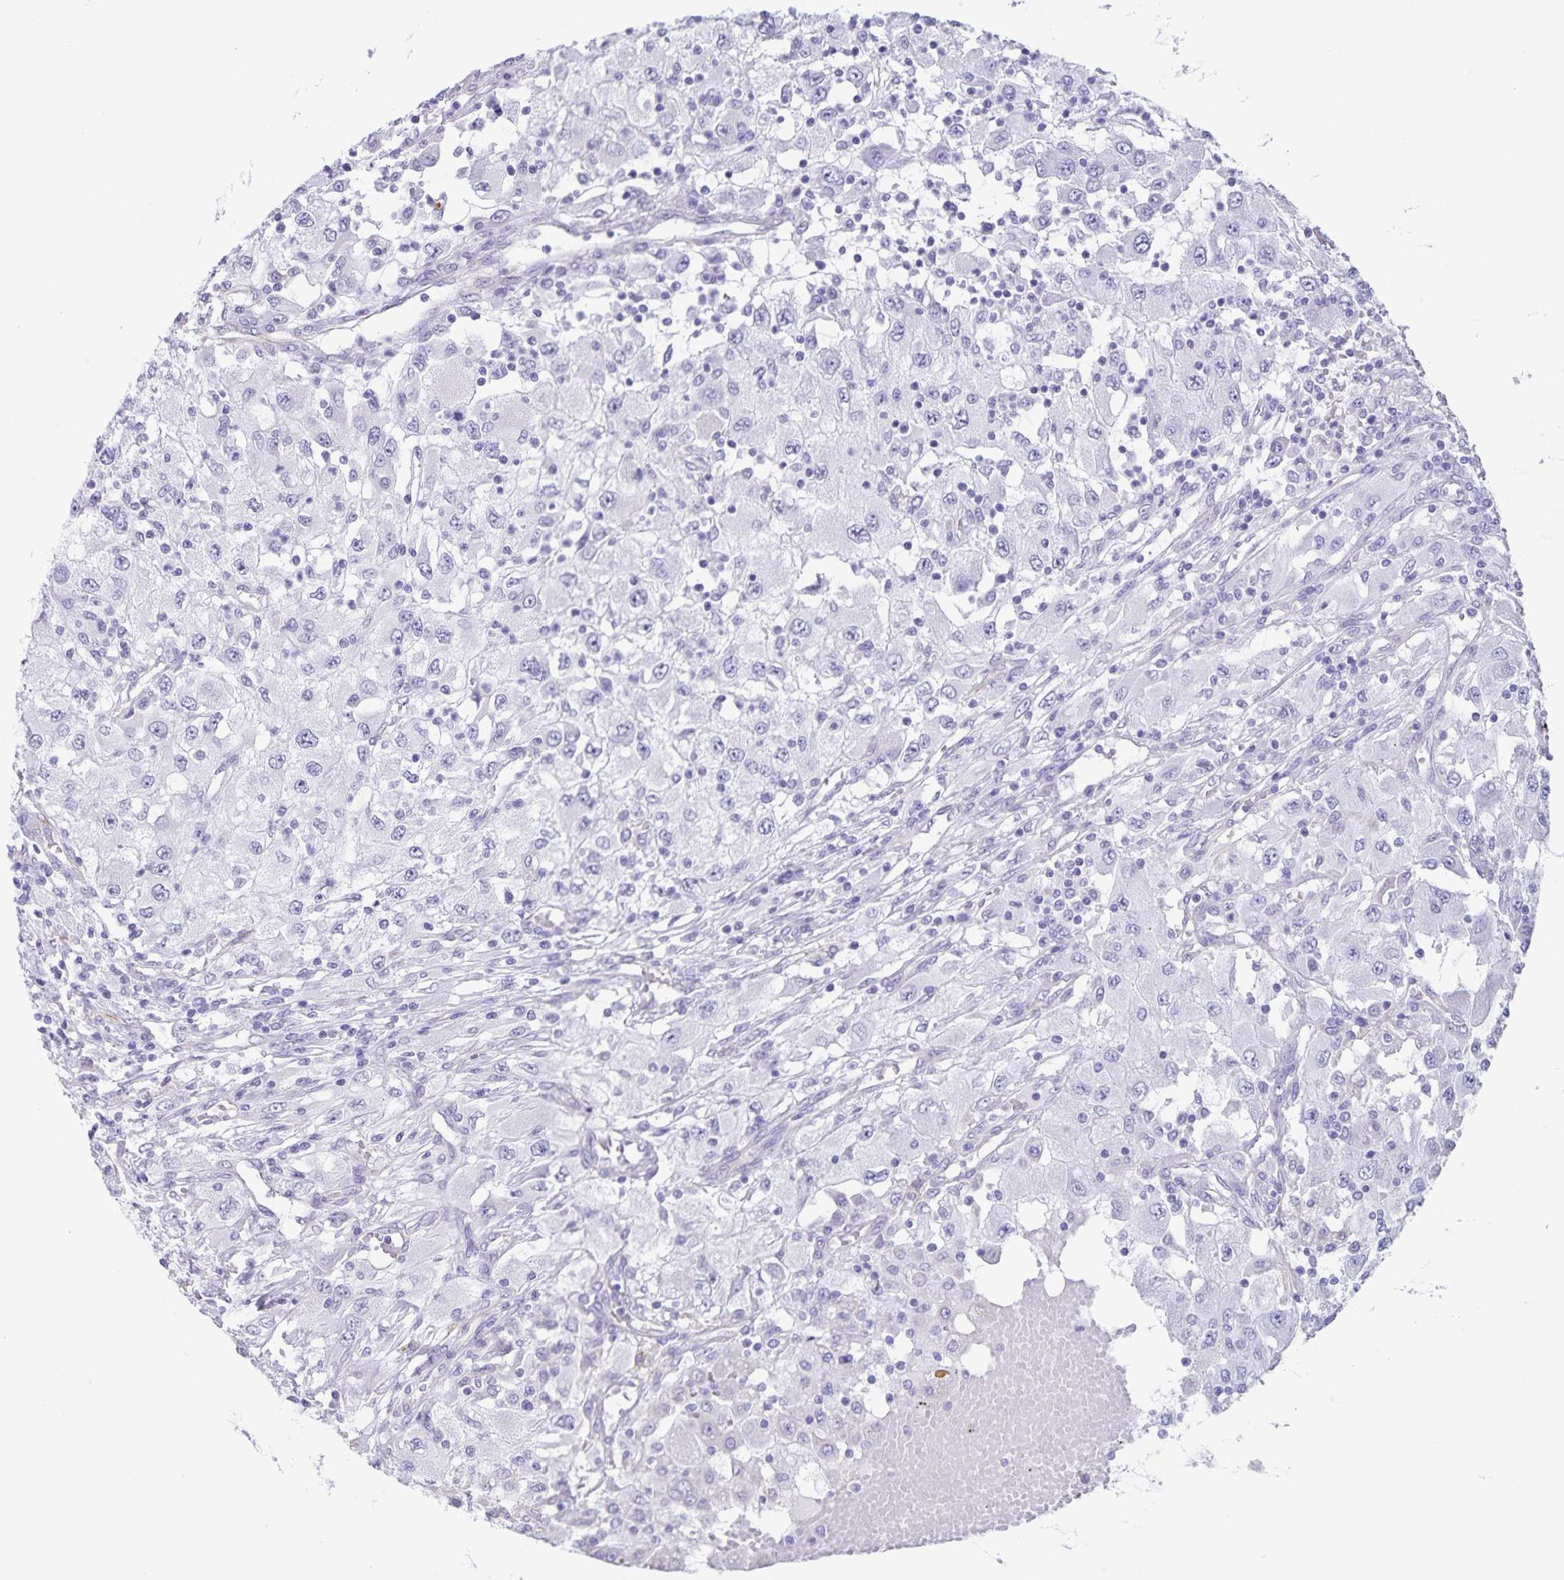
{"staining": {"intensity": "negative", "quantity": "none", "location": "none"}, "tissue": "renal cancer", "cell_type": "Tumor cells", "image_type": "cancer", "snomed": [{"axis": "morphology", "description": "Adenocarcinoma, NOS"}, {"axis": "topography", "description": "Kidney"}], "caption": "A histopathology image of human renal cancer is negative for staining in tumor cells.", "gene": "SYNM", "patient": {"sex": "female", "age": 67}}